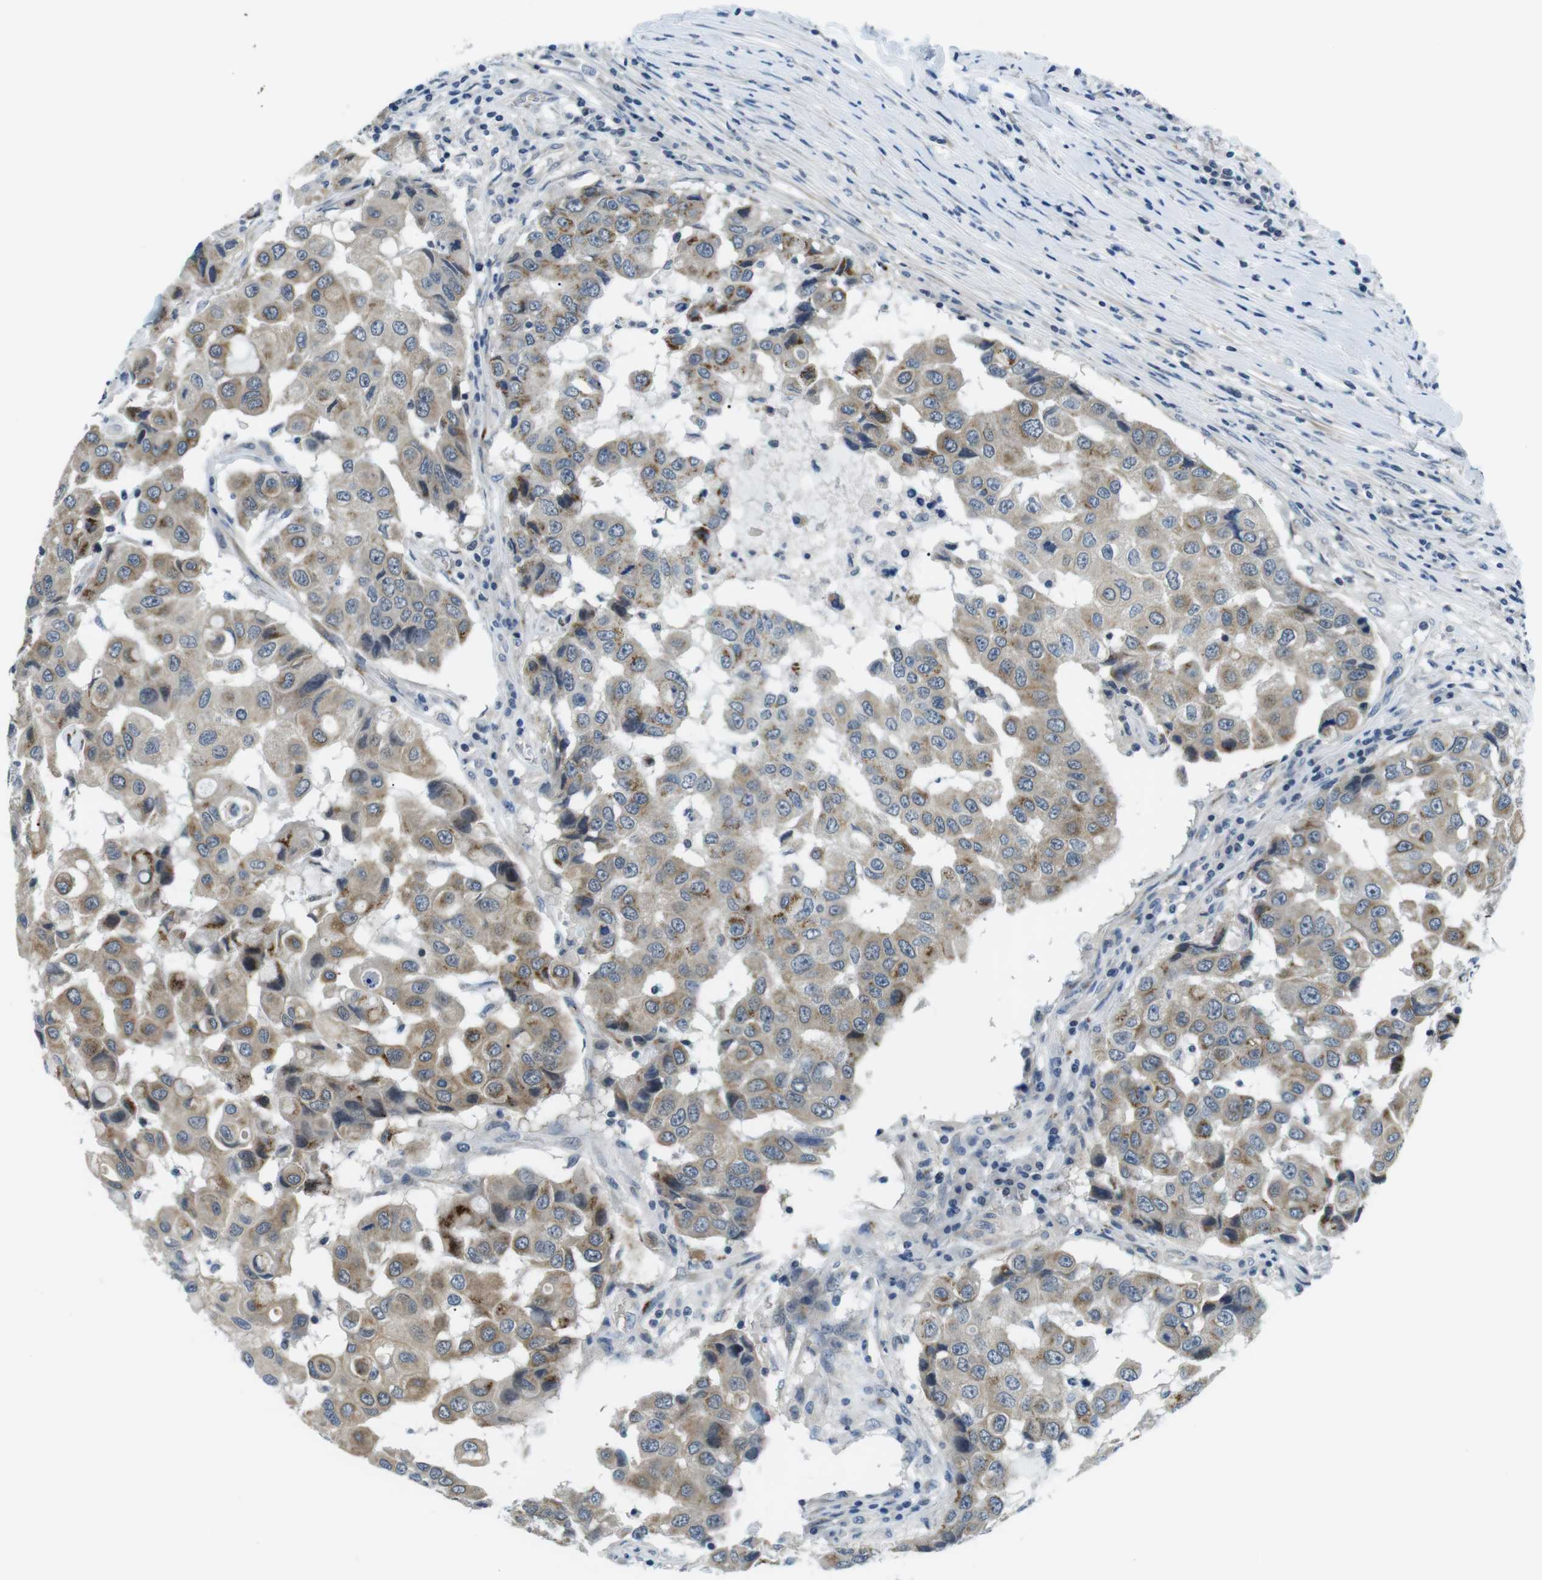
{"staining": {"intensity": "weak", "quantity": ">75%", "location": "cytoplasmic/membranous"}, "tissue": "breast cancer", "cell_type": "Tumor cells", "image_type": "cancer", "snomed": [{"axis": "morphology", "description": "Duct carcinoma"}, {"axis": "topography", "description": "Breast"}], "caption": "Protein expression analysis of breast cancer (intraductal carcinoma) reveals weak cytoplasmic/membranous expression in approximately >75% of tumor cells.", "gene": "WSCD1", "patient": {"sex": "female", "age": 27}}